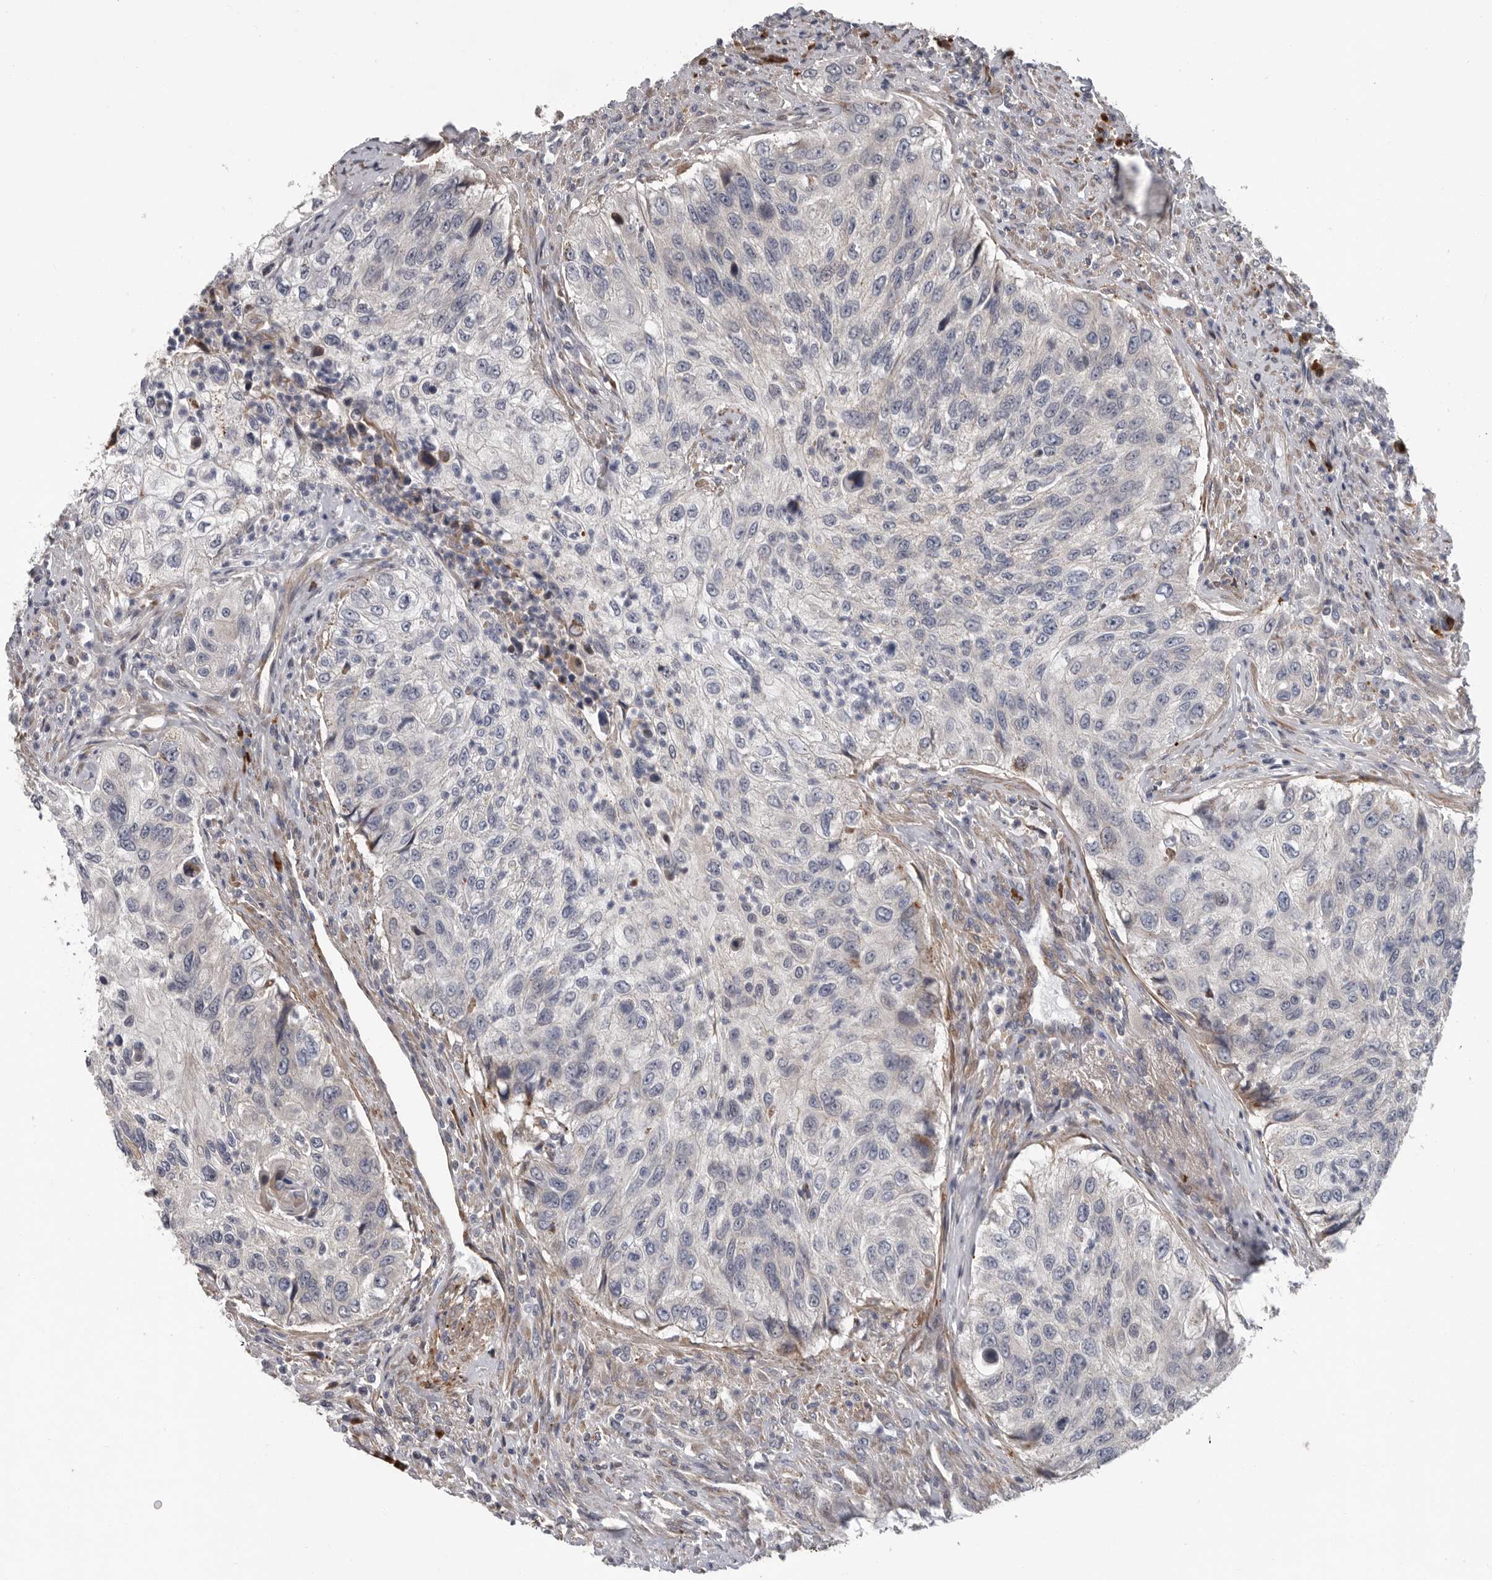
{"staining": {"intensity": "negative", "quantity": "none", "location": "none"}, "tissue": "urothelial cancer", "cell_type": "Tumor cells", "image_type": "cancer", "snomed": [{"axis": "morphology", "description": "Urothelial carcinoma, High grade"}, {"axis": "topography", "description": "Urinary bladder"}], "caption": "An image of human high-grade urothelial carcinoma is negative for staining in tumor cells.", "gene": "ATXN3L", "patient": {"sex": "female", "age": 60}}